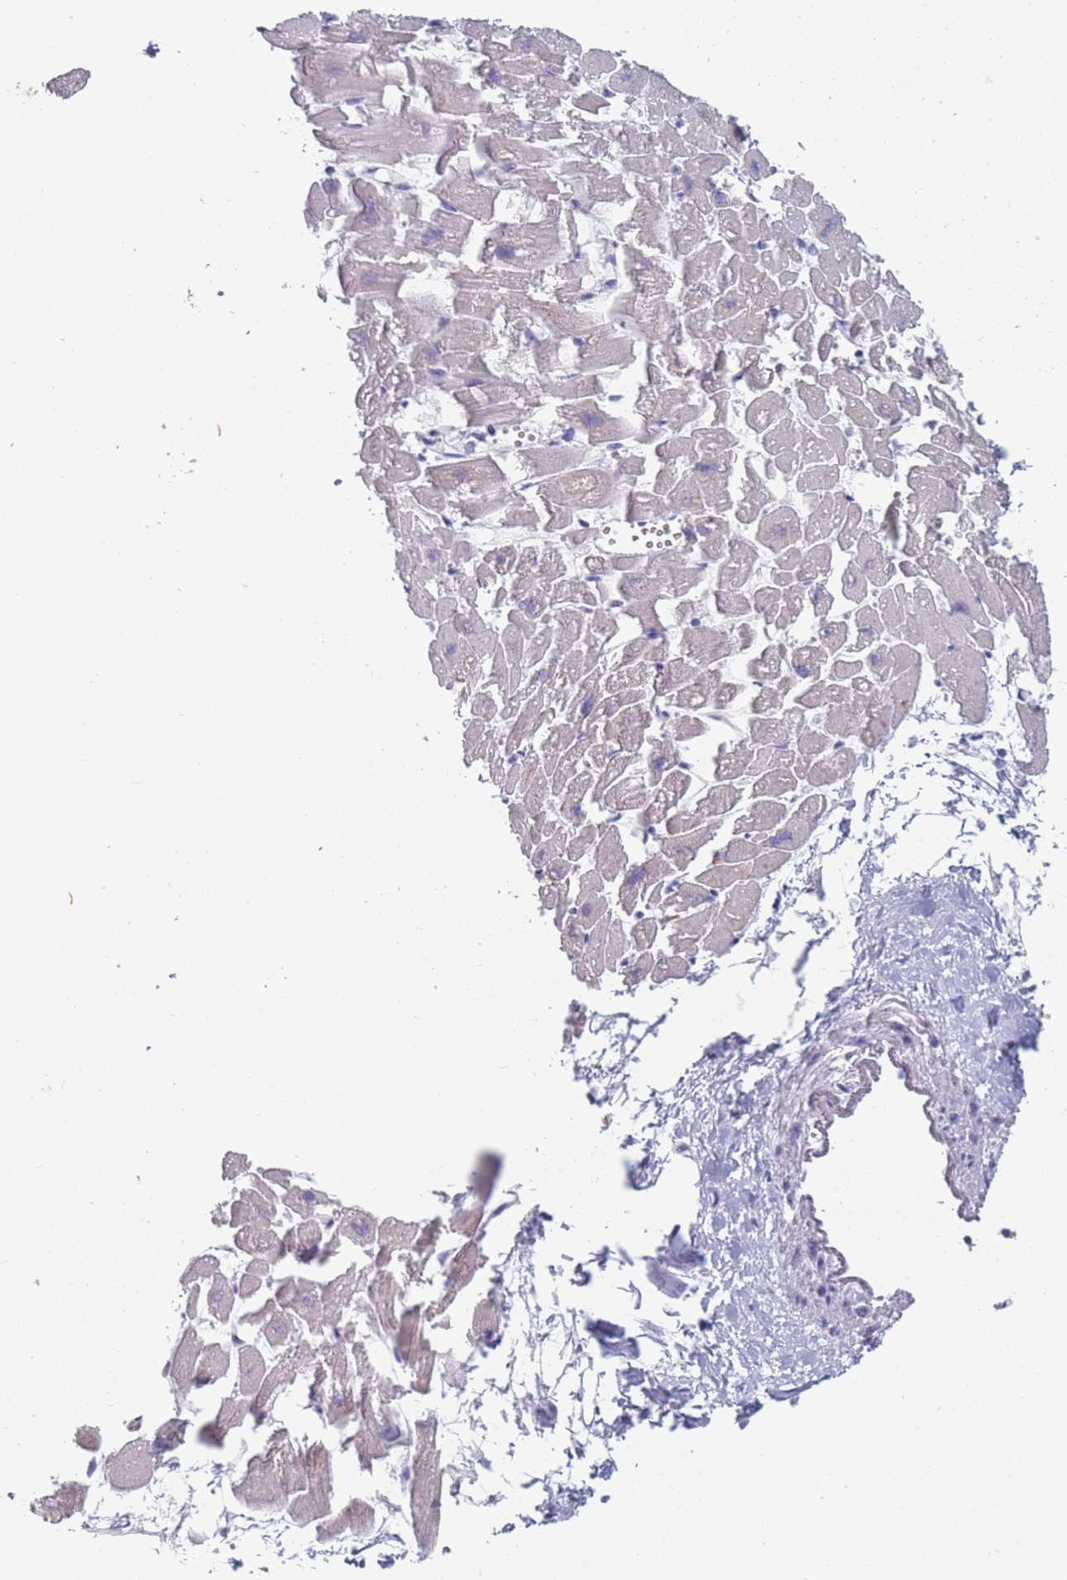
{"staining": {"intensity": "strong", "quantity": "25%-75%", "location": "cytoplasmic/membranous"}, "tissue": "heart muscle", "cell_type": "Cardiomyocytes", "image_type": "normal", "snomed": [{"axis": "morphology", "description": "Normal tissue, NOS"}, {"axis": "topography", "description": "Heart"}], "caption": "Heart muscle stained for a protein (brown) displays strong cytoplasmic/membranous positive staining in about 25%-75% of cardiomyocytes.", "gene": "TMED10", "patient": {"sex": "female", "age": 64}}